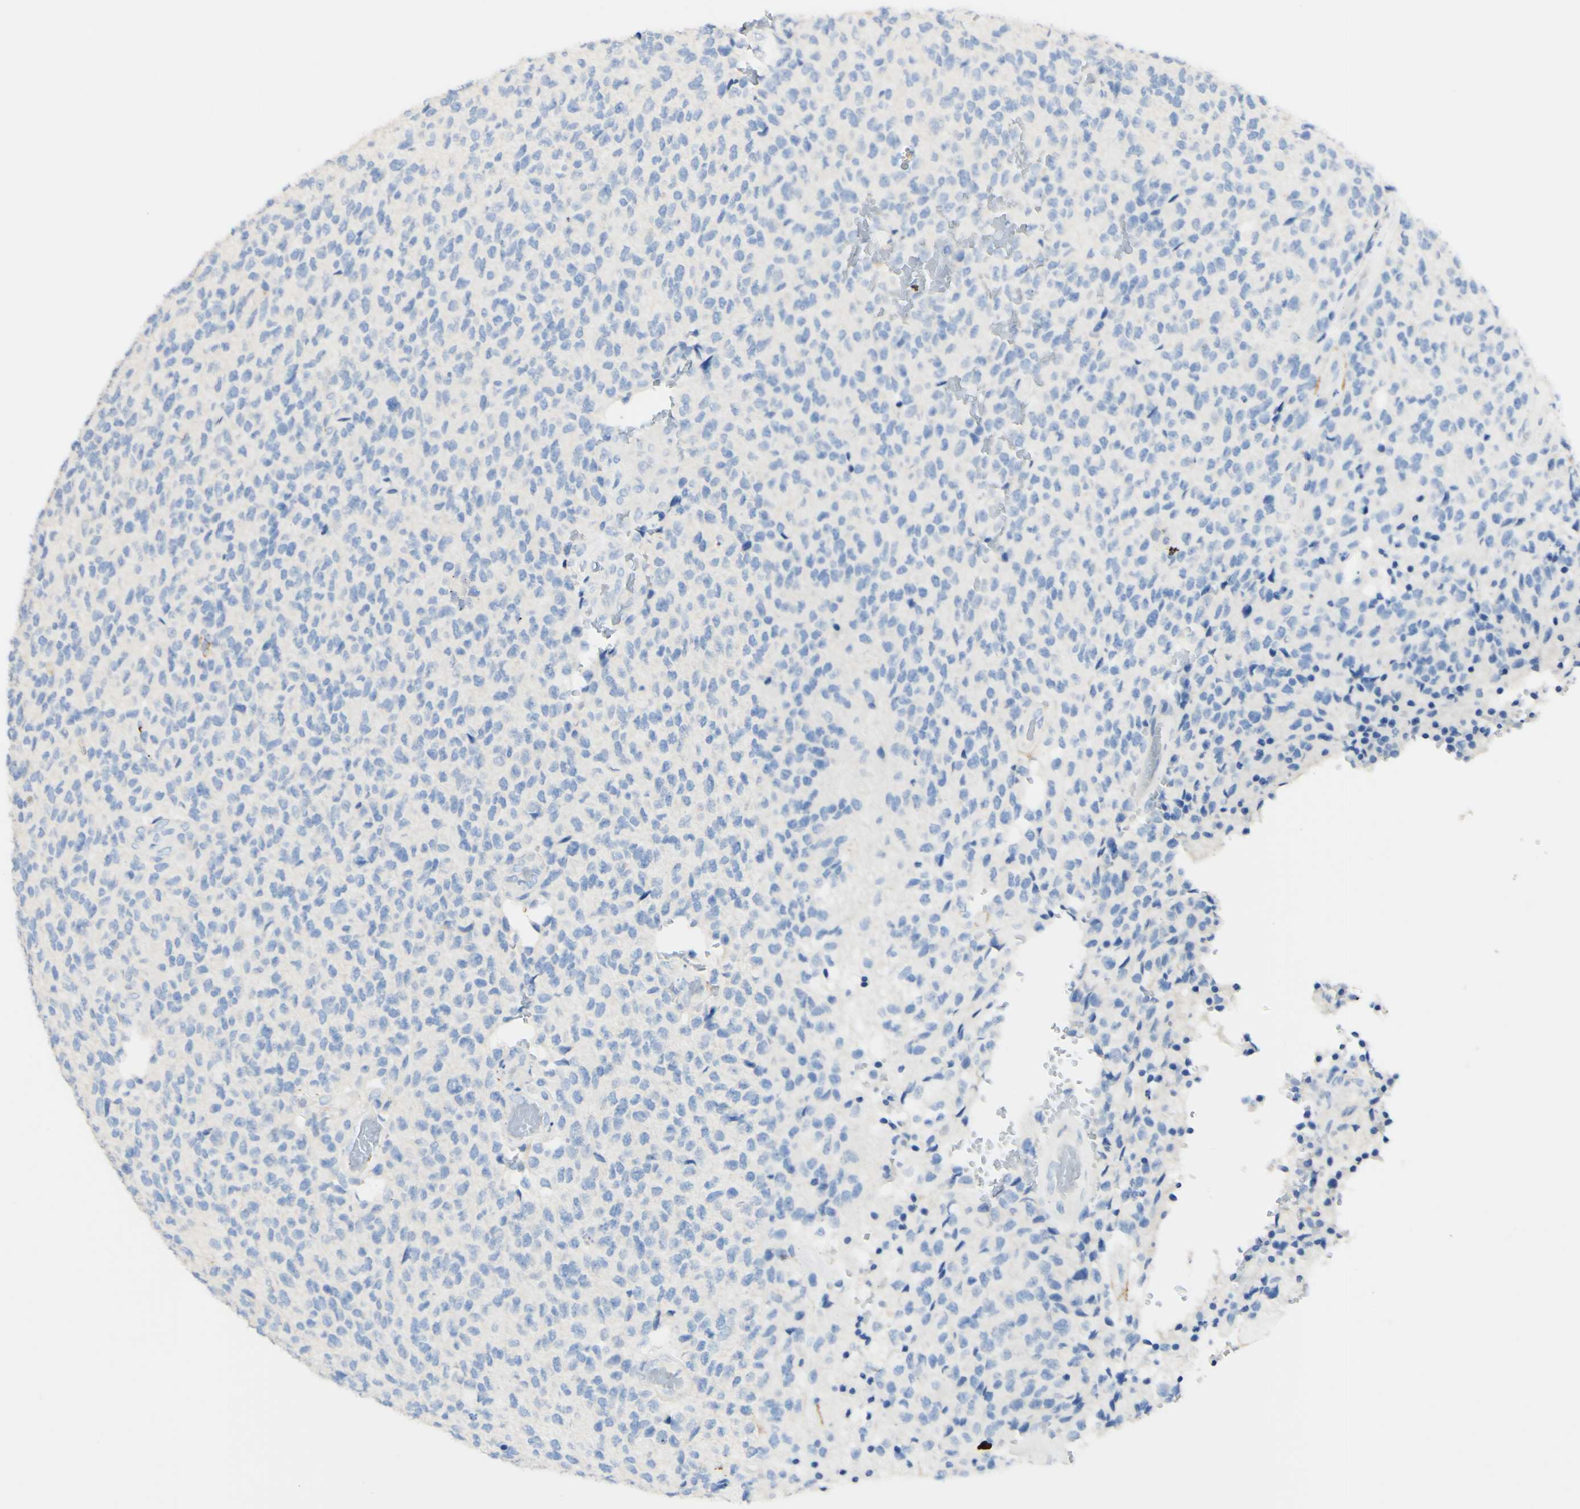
{"staining": {"intensity": "negative", "quantity": "none", "location": "none"}, "tissue": "glioma", "cell_type": "Tumor cells", "image_type": "cancer", "snomed": [{"axis": "morphology", "description": "Glioma, malignant, High grade"}, {"axis": "topography", "description": "pancreas cauda"}], "caption": "High power microscopy image of an immunohistochemistry (IHC) micrograph of glioma, revealing no significant expression in tumor cells.", "gene": "FGF4", "patient": {"sex": "male", "age": 60}}